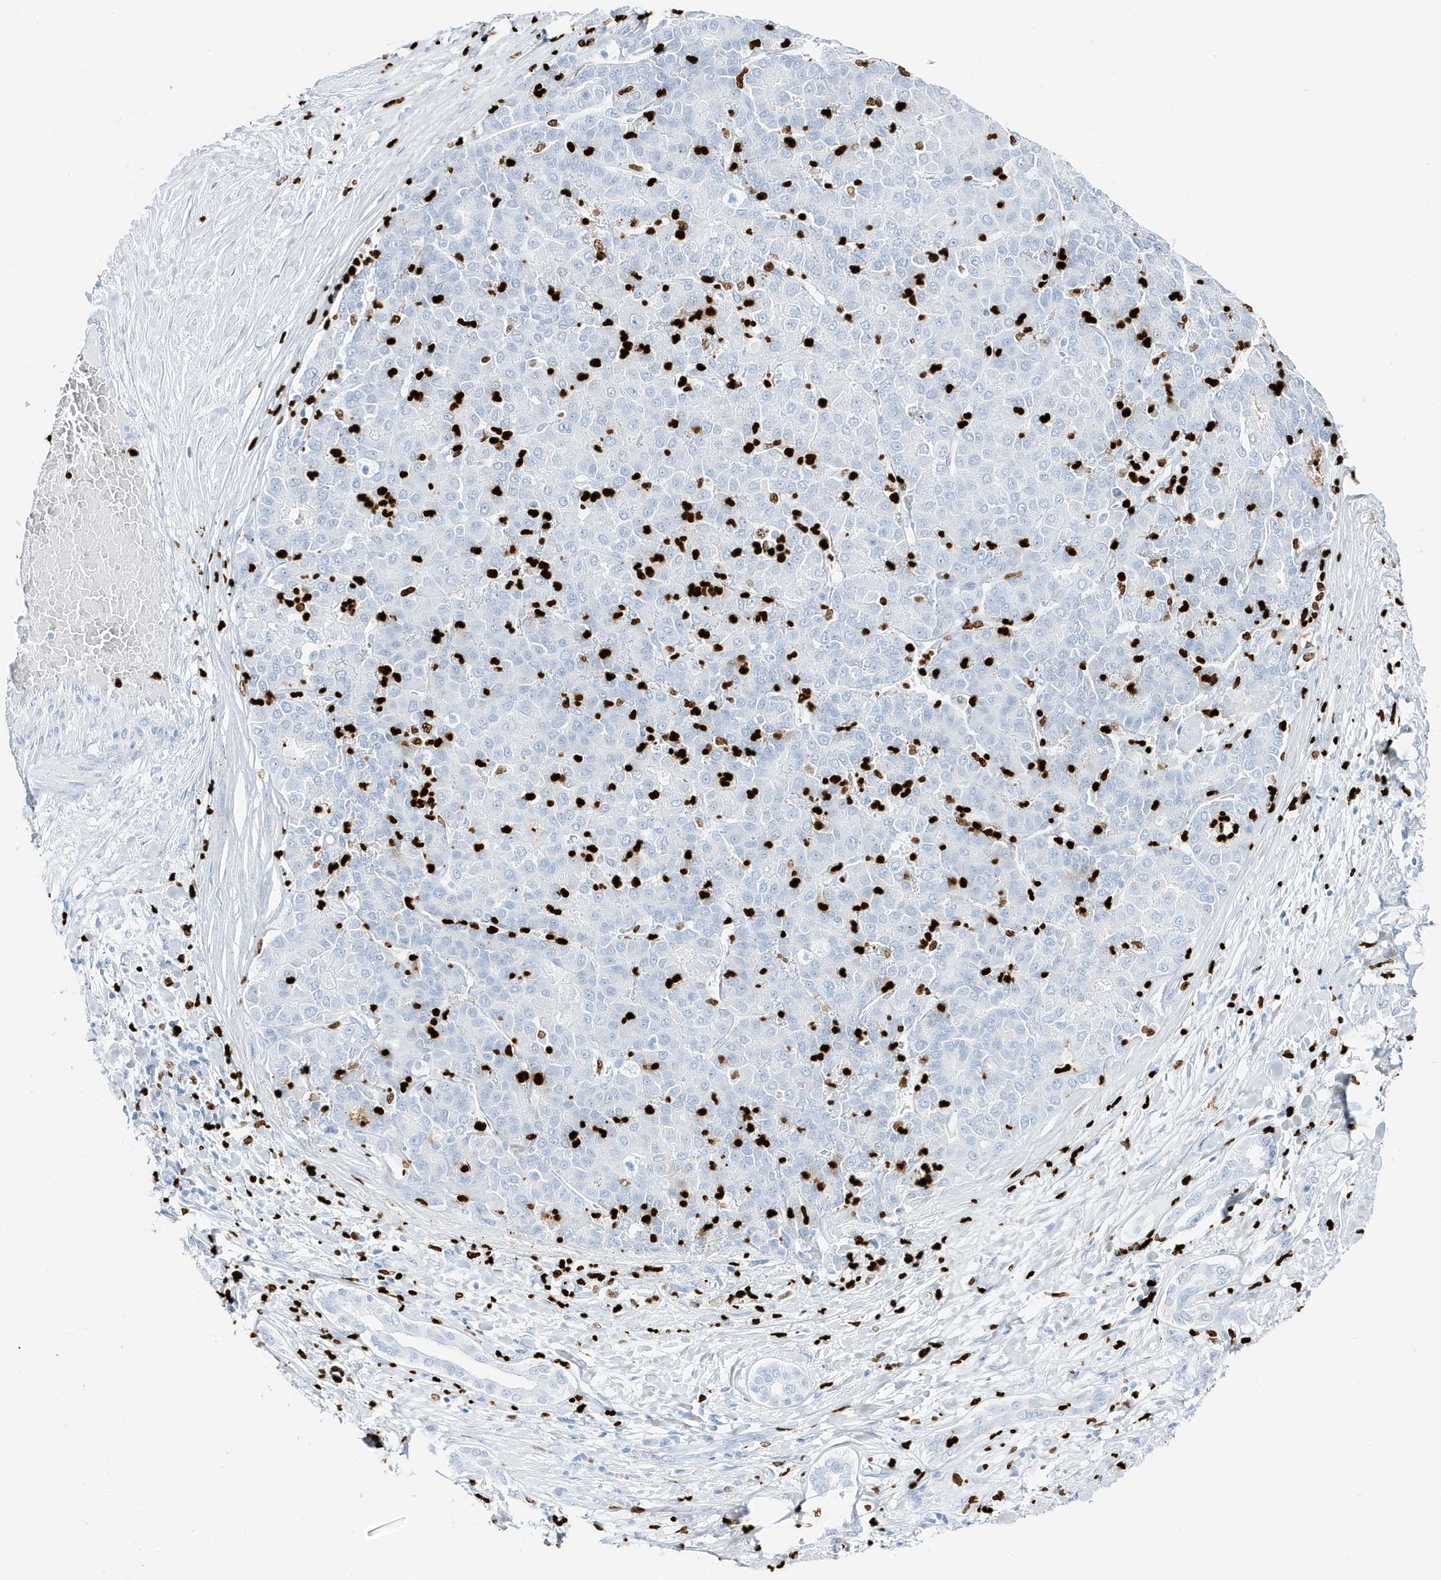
{"staining": {"intensity": "negative", "quantity": "none", "location": "none"}, "tissue": "liver cancer", "cell_type": "Tumor cells", "image_type": "cancer", "snomed": [{"axis": "morphology", "description": "Carcinoma, Hepatocellular, NOS"}, {"axis": "topography", "description": "Liver"}], "caption": "This is an immunohistochemistry (IHC) histopathology image of human liver hepatocellular carcinoma. There is no expression in tumor cells.", "gene": "MNDA", "patient": {"sex": "male", "age": 65}}